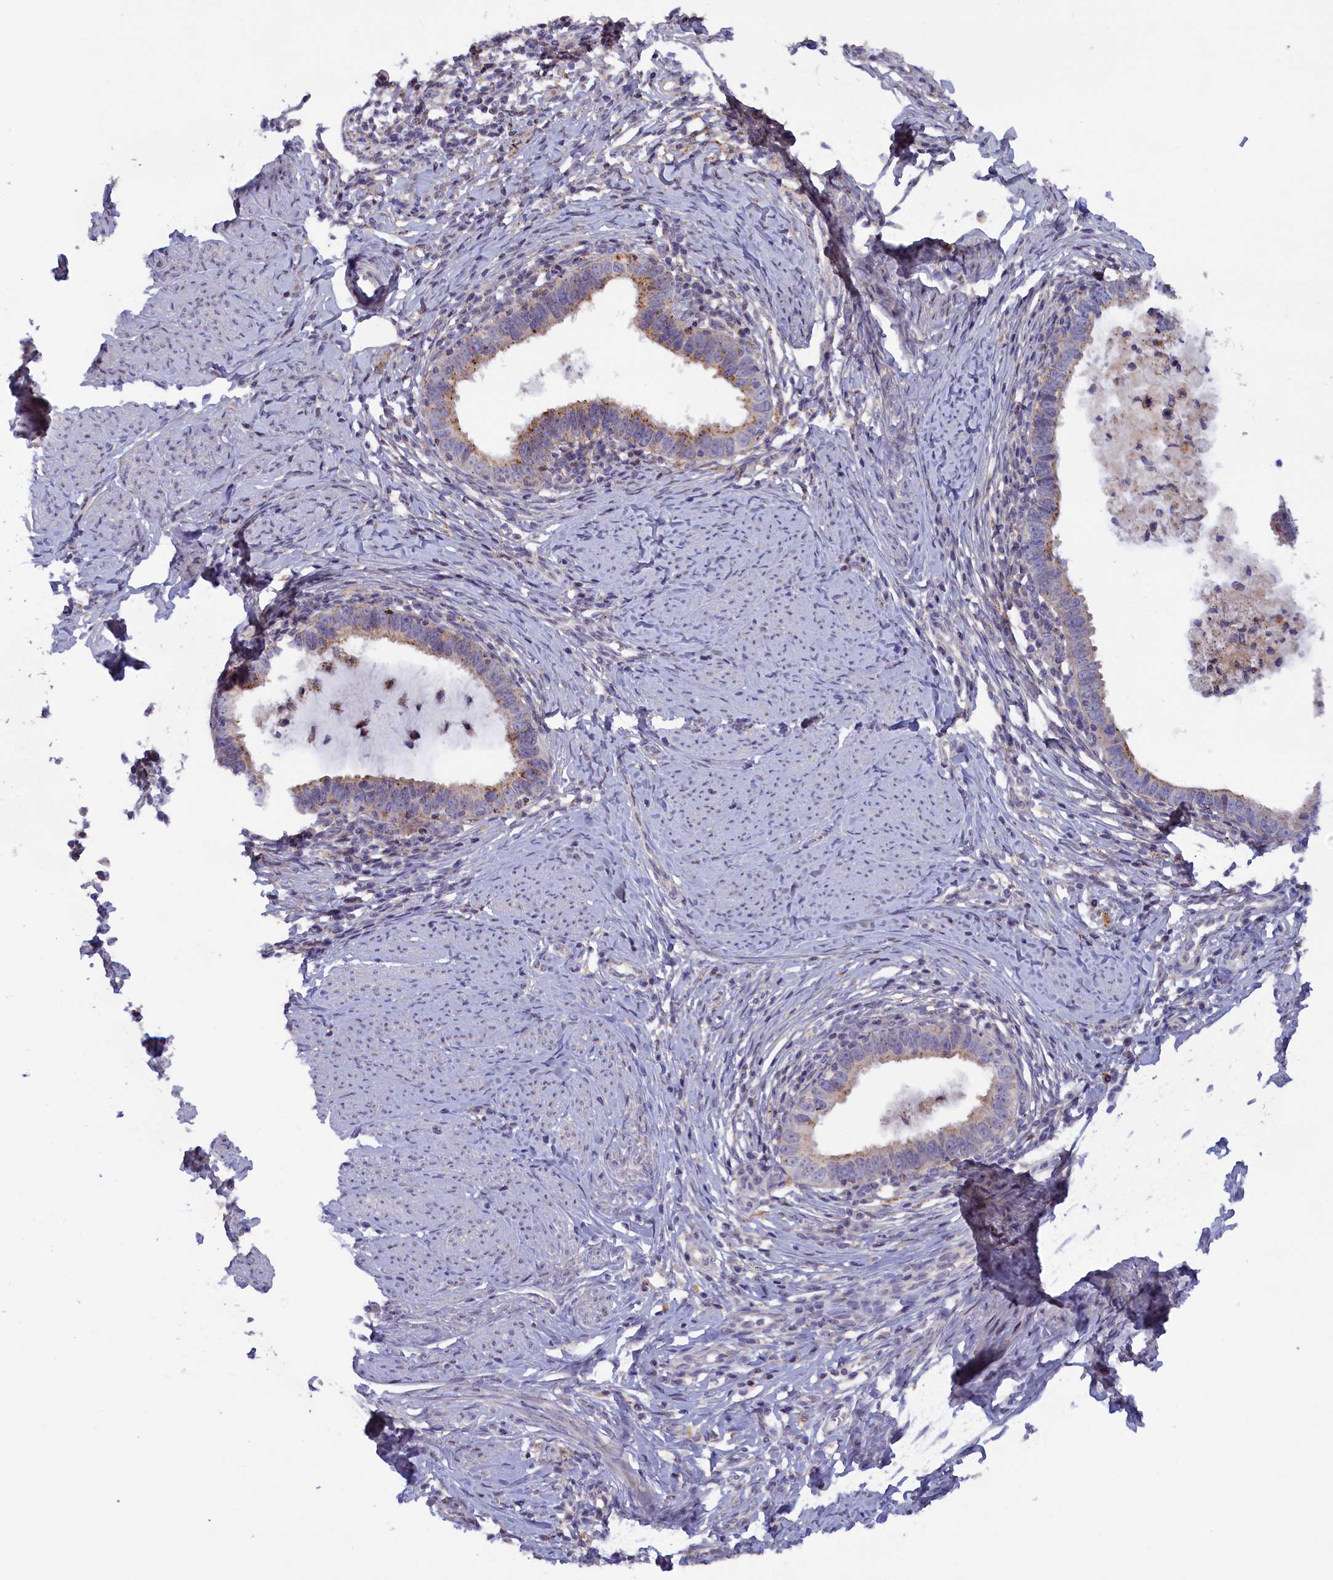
{"staining": {"intensity": "weak", "quantity": "25%-75%", "location": "cytoplasmic/membranous"}, "tissue": "cervical cancer", "cell_type": "Tumor cells", "image_type": "cancer", "snomed": [{"axis": "morphology", "description": "Adenocarcinoma, NOS"}, {"axis": "topography", "description": "Cervix"}], "caption": "Immunohistochemical staining of cervical adenocarcinoma exhibits weak cytoplasmic/membranous protein expression in about 25%-75% of tumor cells. (Brightfield microscopy of DAB IHC at high magnification).", "gene": "HYKK", "patient": {"sex": "female", "age": 36}}